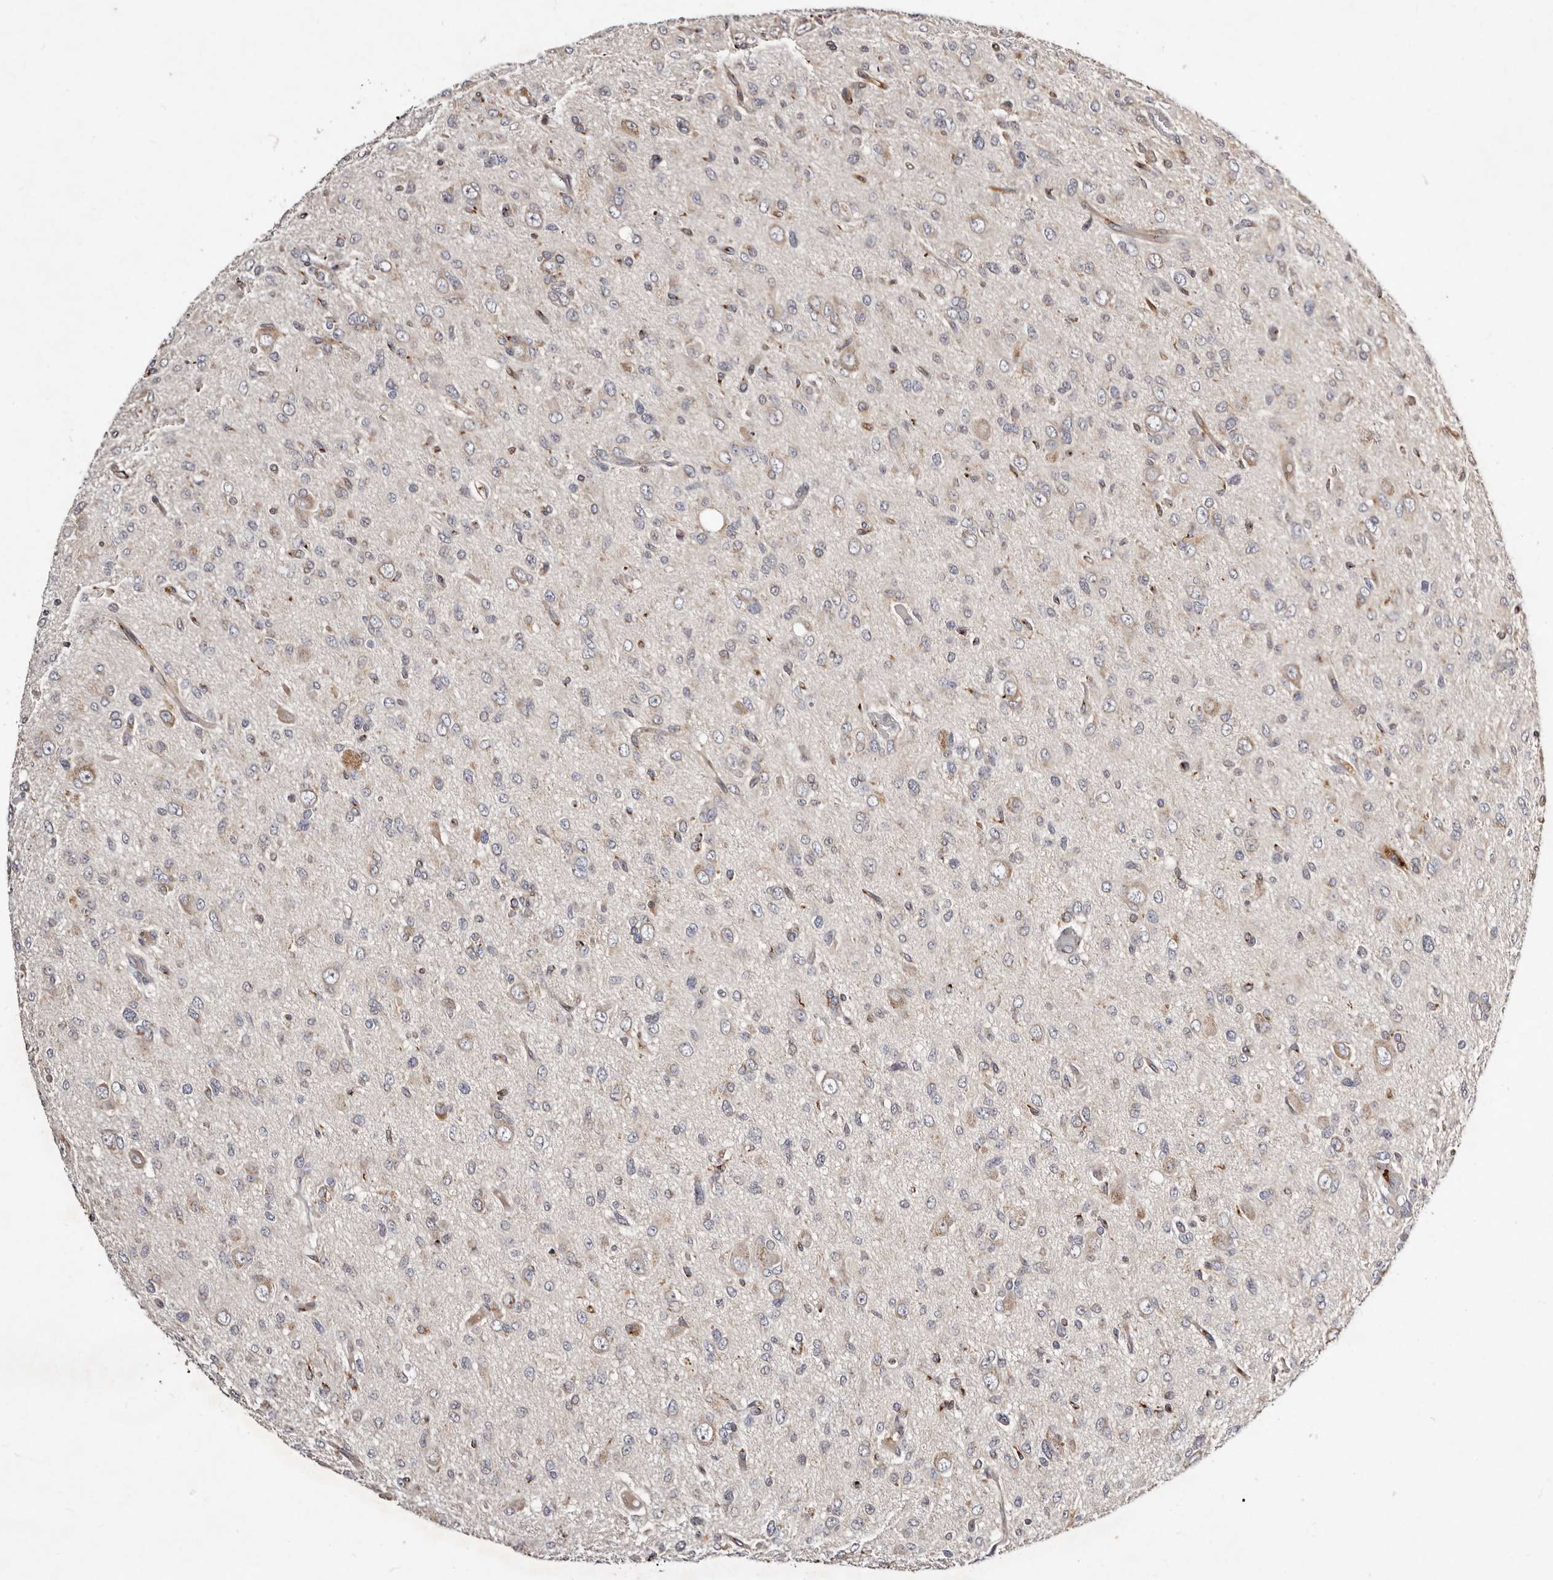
{"staining": {"intensity": "weak", "quantity": "<25%", "location": "cytoplasmic/membranous"}, "tissue": "glioma", "cell_type": "Tumor cells", "image_type": "cancer", "snomed": [{"axis": "morphology", "description": "Glioma, malignant, High grade"}, {"axis": "topography", "description": "Brain"}], "caption": "IHC of glioma reveals no expression in tumor cells.", "gene": "DACT2", "patient": {"sex": "female", "age": 59}}